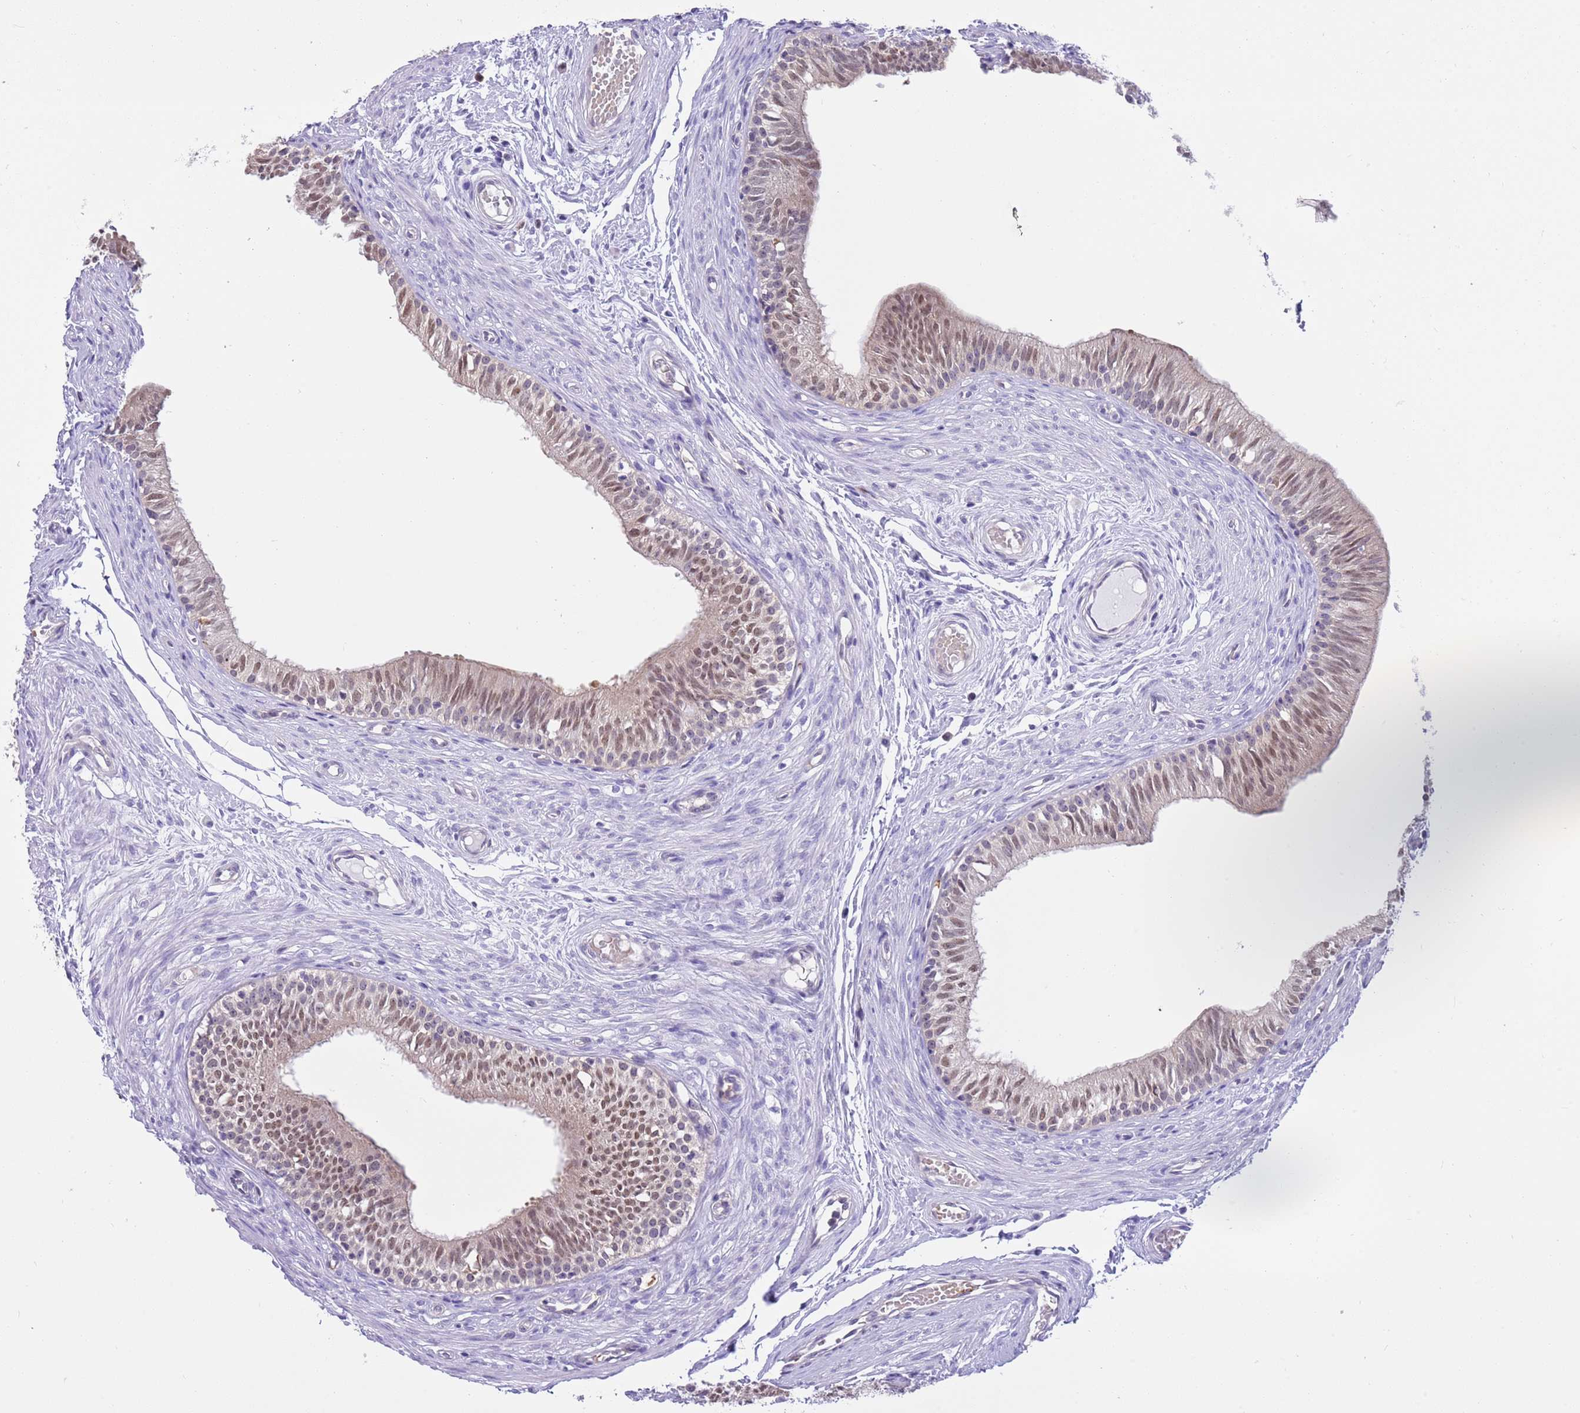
{"staining": {"intensity": "moderate", "quantity": "25%-75%", "location": "nuclear"}, "tissue": "epididymis", "cell_type": "Glandular cells", "image_type": "normal", "snomed": [{"axis": "morphology", "description": "Normal tissue, NOS"}, {"axis": "topography", "description": "Epididymis, spermatic cord, NOS"}], "caption": "A high-resolution image shows immunohistochemistry (IHC) staining of unremarkable epididymis, which exhibits moderate nuclear expression in about 25%-75% of glandular cells.", "gene": "DDI2", "patient": {"sex": "male", "age": 22}}